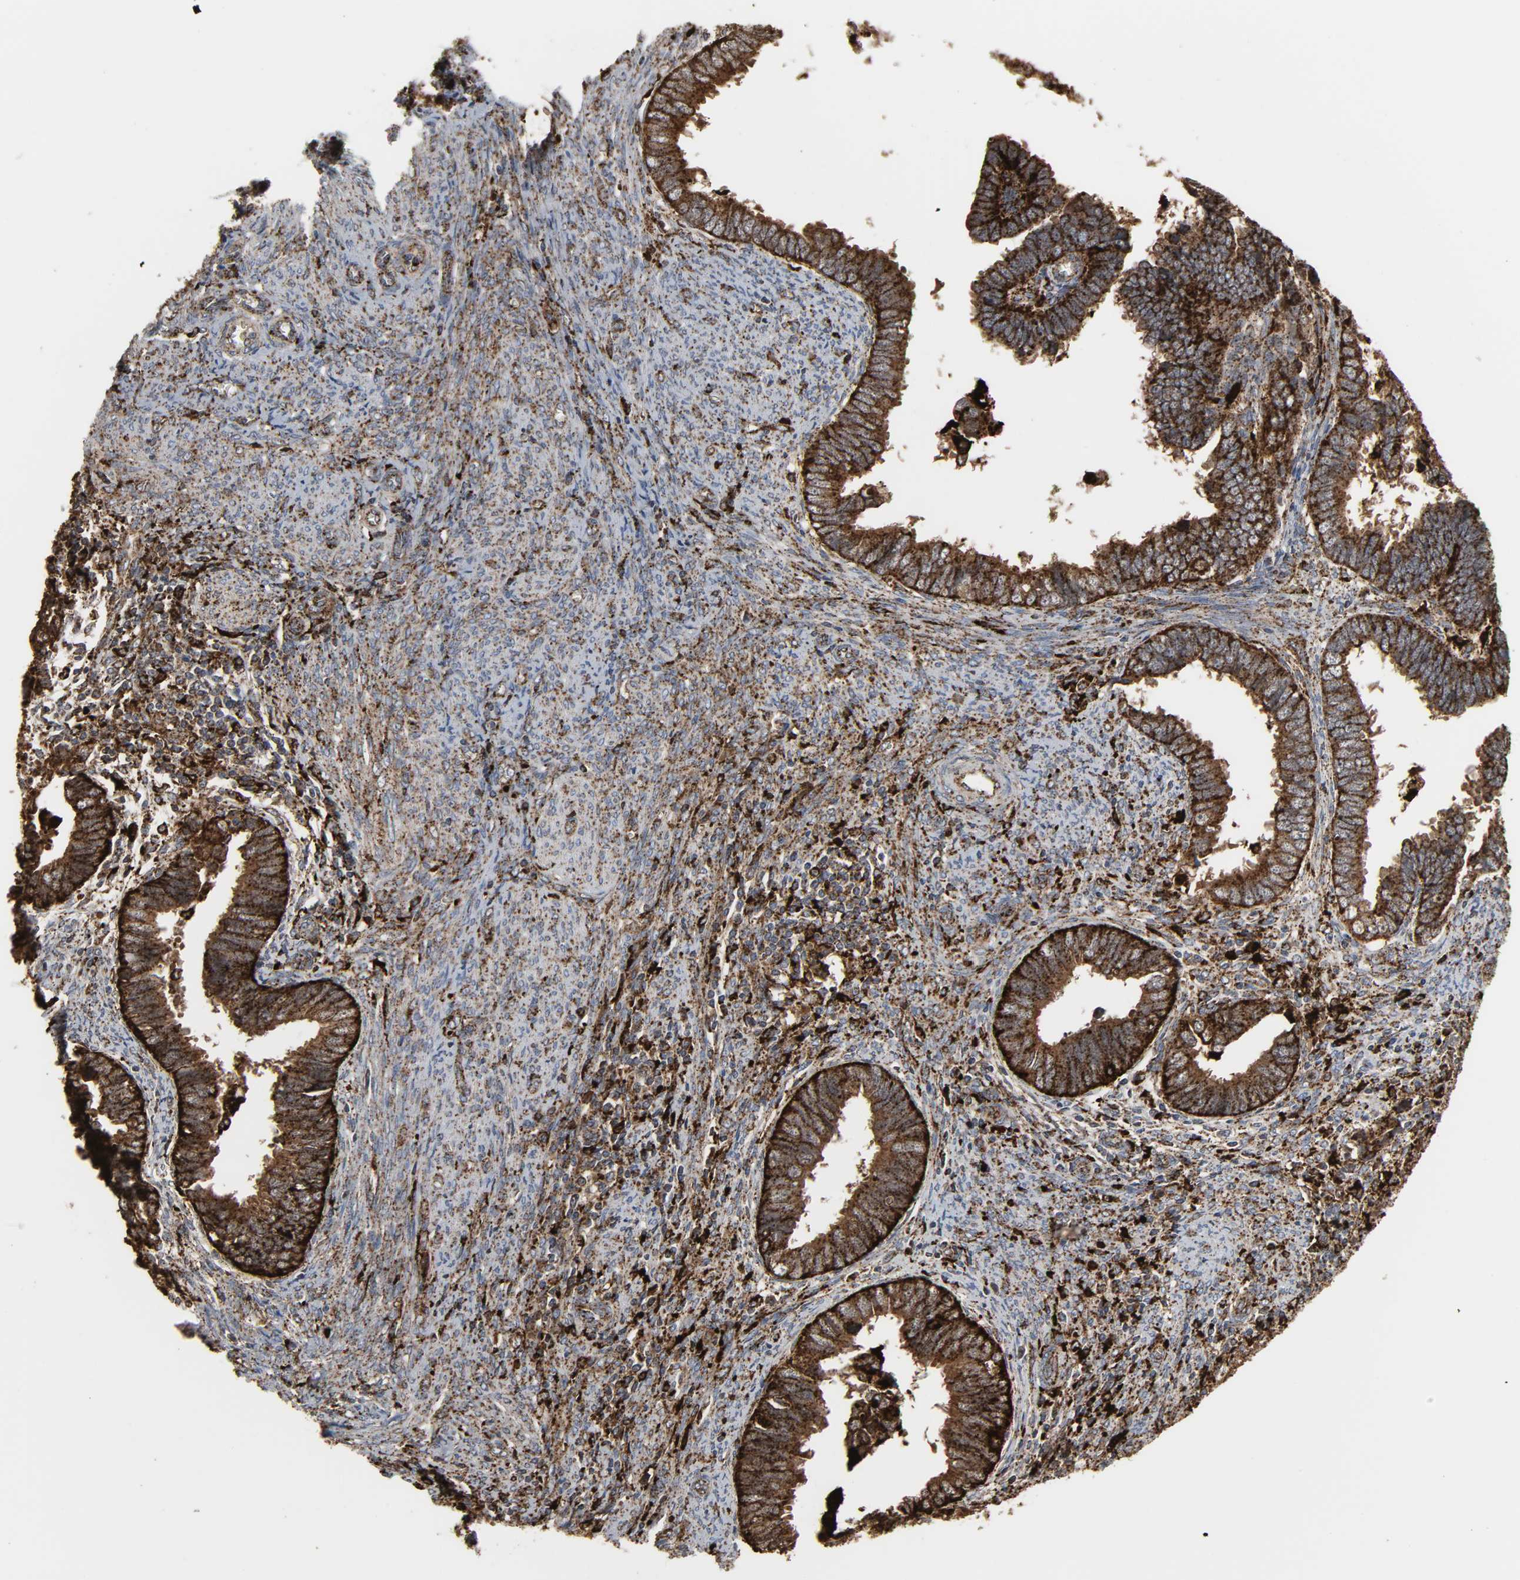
{"staining": {"intensity": "strong", "quantity": ">75%", "location": "cytoplasmic/membranous"}, "tissue": "endometrial cancer", "cell_type": "Tumor cells", "image_type": "cancer", "snomed": [{"axis": "morphology", "description": "Adenocarcinoma, NOS"}, {"axis": "topography", "description": "Endometrium"}], "caption": "A brown stain shows strong cytoplasmic/membranous staining of a protein in adenocarcinoma (endometrial) tumor cells. (DAB (3,3'-diaminobenzidine) IHC, brown staining for protein, blue staining for nuclei).", "gene": "PSAP", "patient": {"sex": "female", "age": 75}}